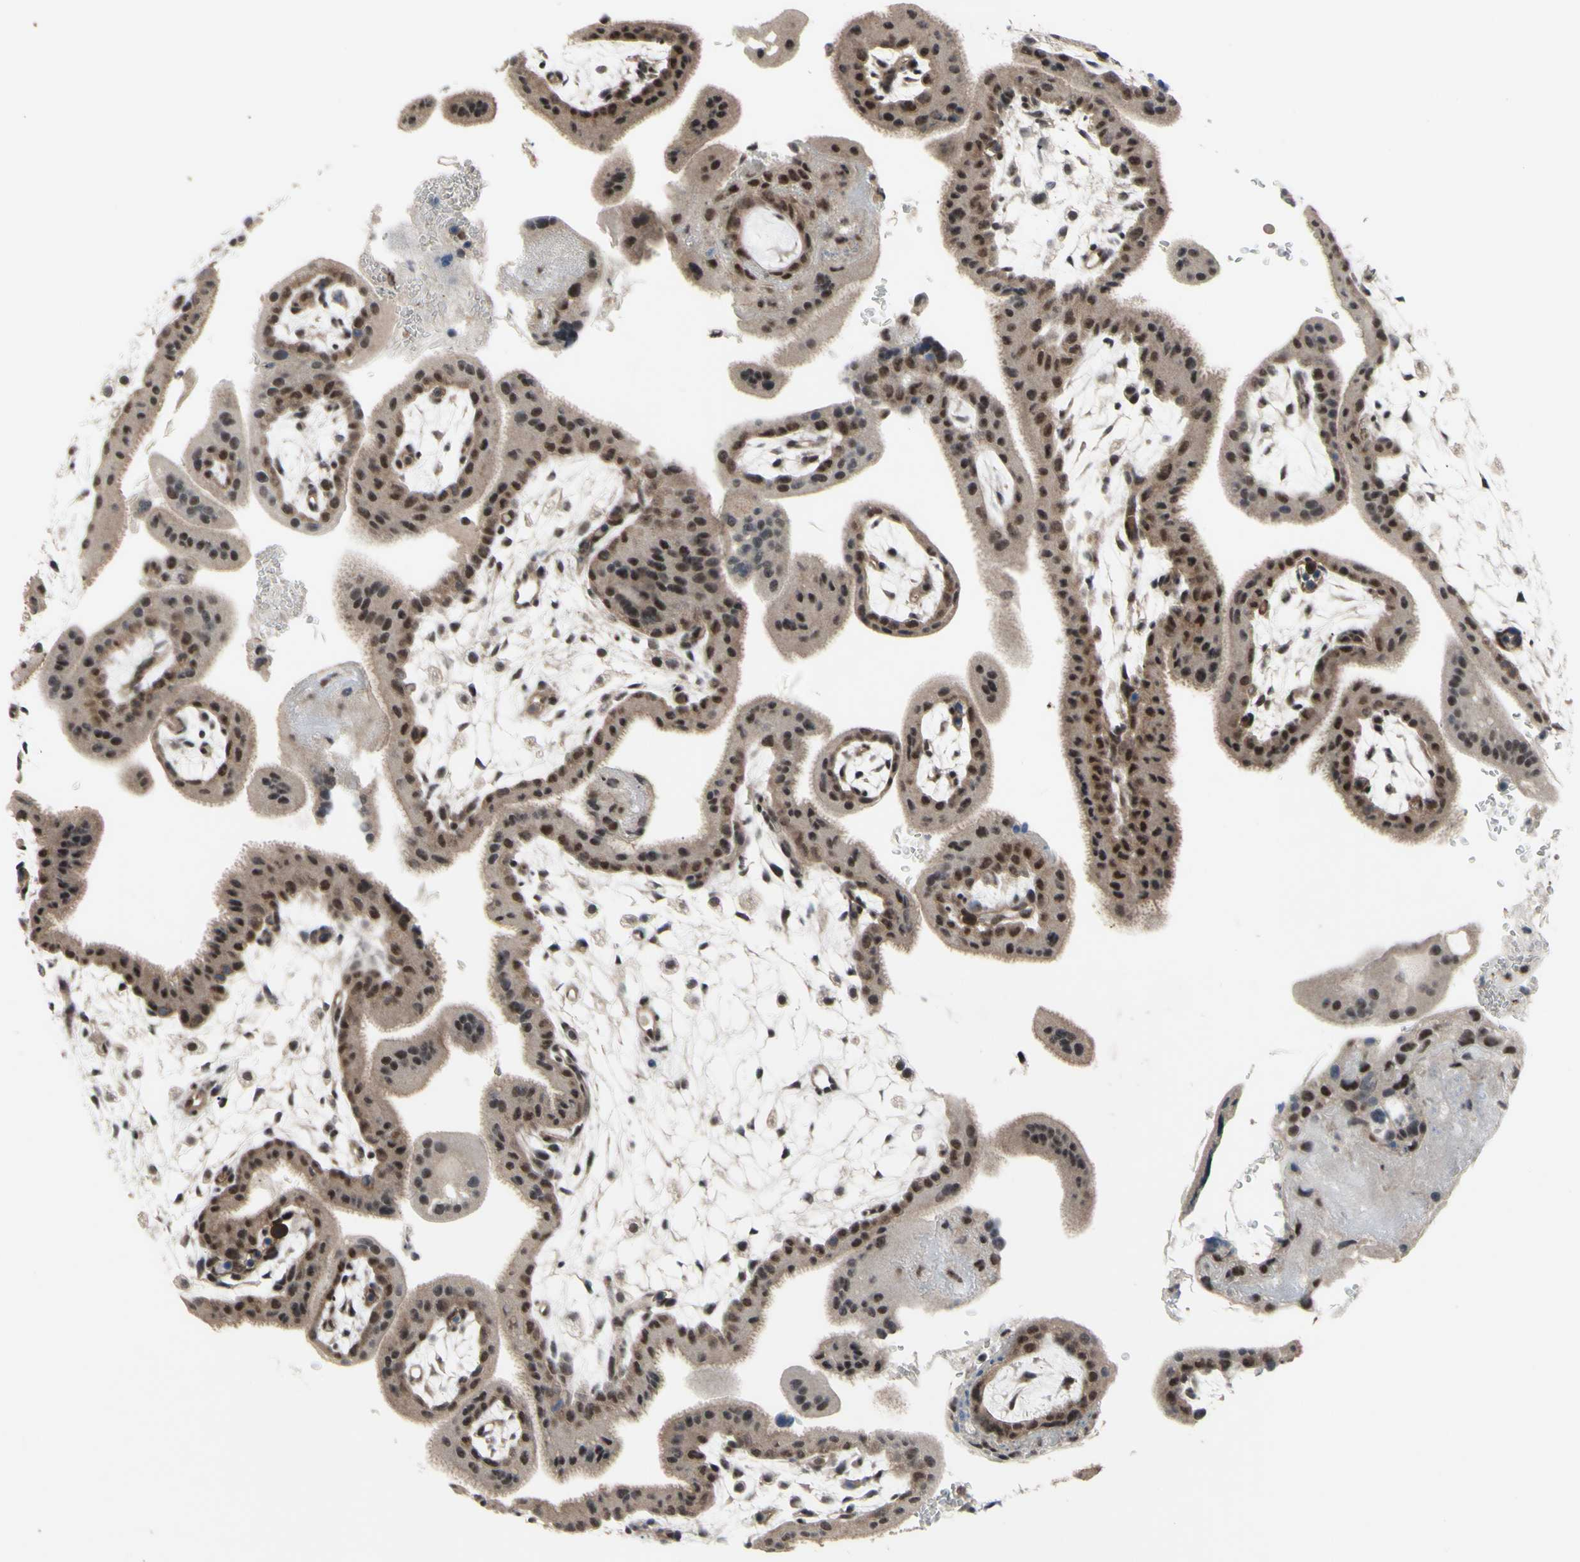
{"staining": {"intensity": "moderate", "quantity": ">75%", "location": "cytoplasmic/membranous,nuclear"}, "tissue": "placenta", "cell_type": "Trophoblastic cells", "image_type": "normal", "snomed": [{"axis": "morphology", "description": "Normal tissue, NOS"}, {"axis": "topography", "description": "Placenta"}], "caption": "A brown stain labels moderate cytoplasmic/membranous,nuclear staining of a protein in trophoblastic cells of normal placenta.", "gene": "TRDMT1", "patient": {"sex": "female", "age": 35}}